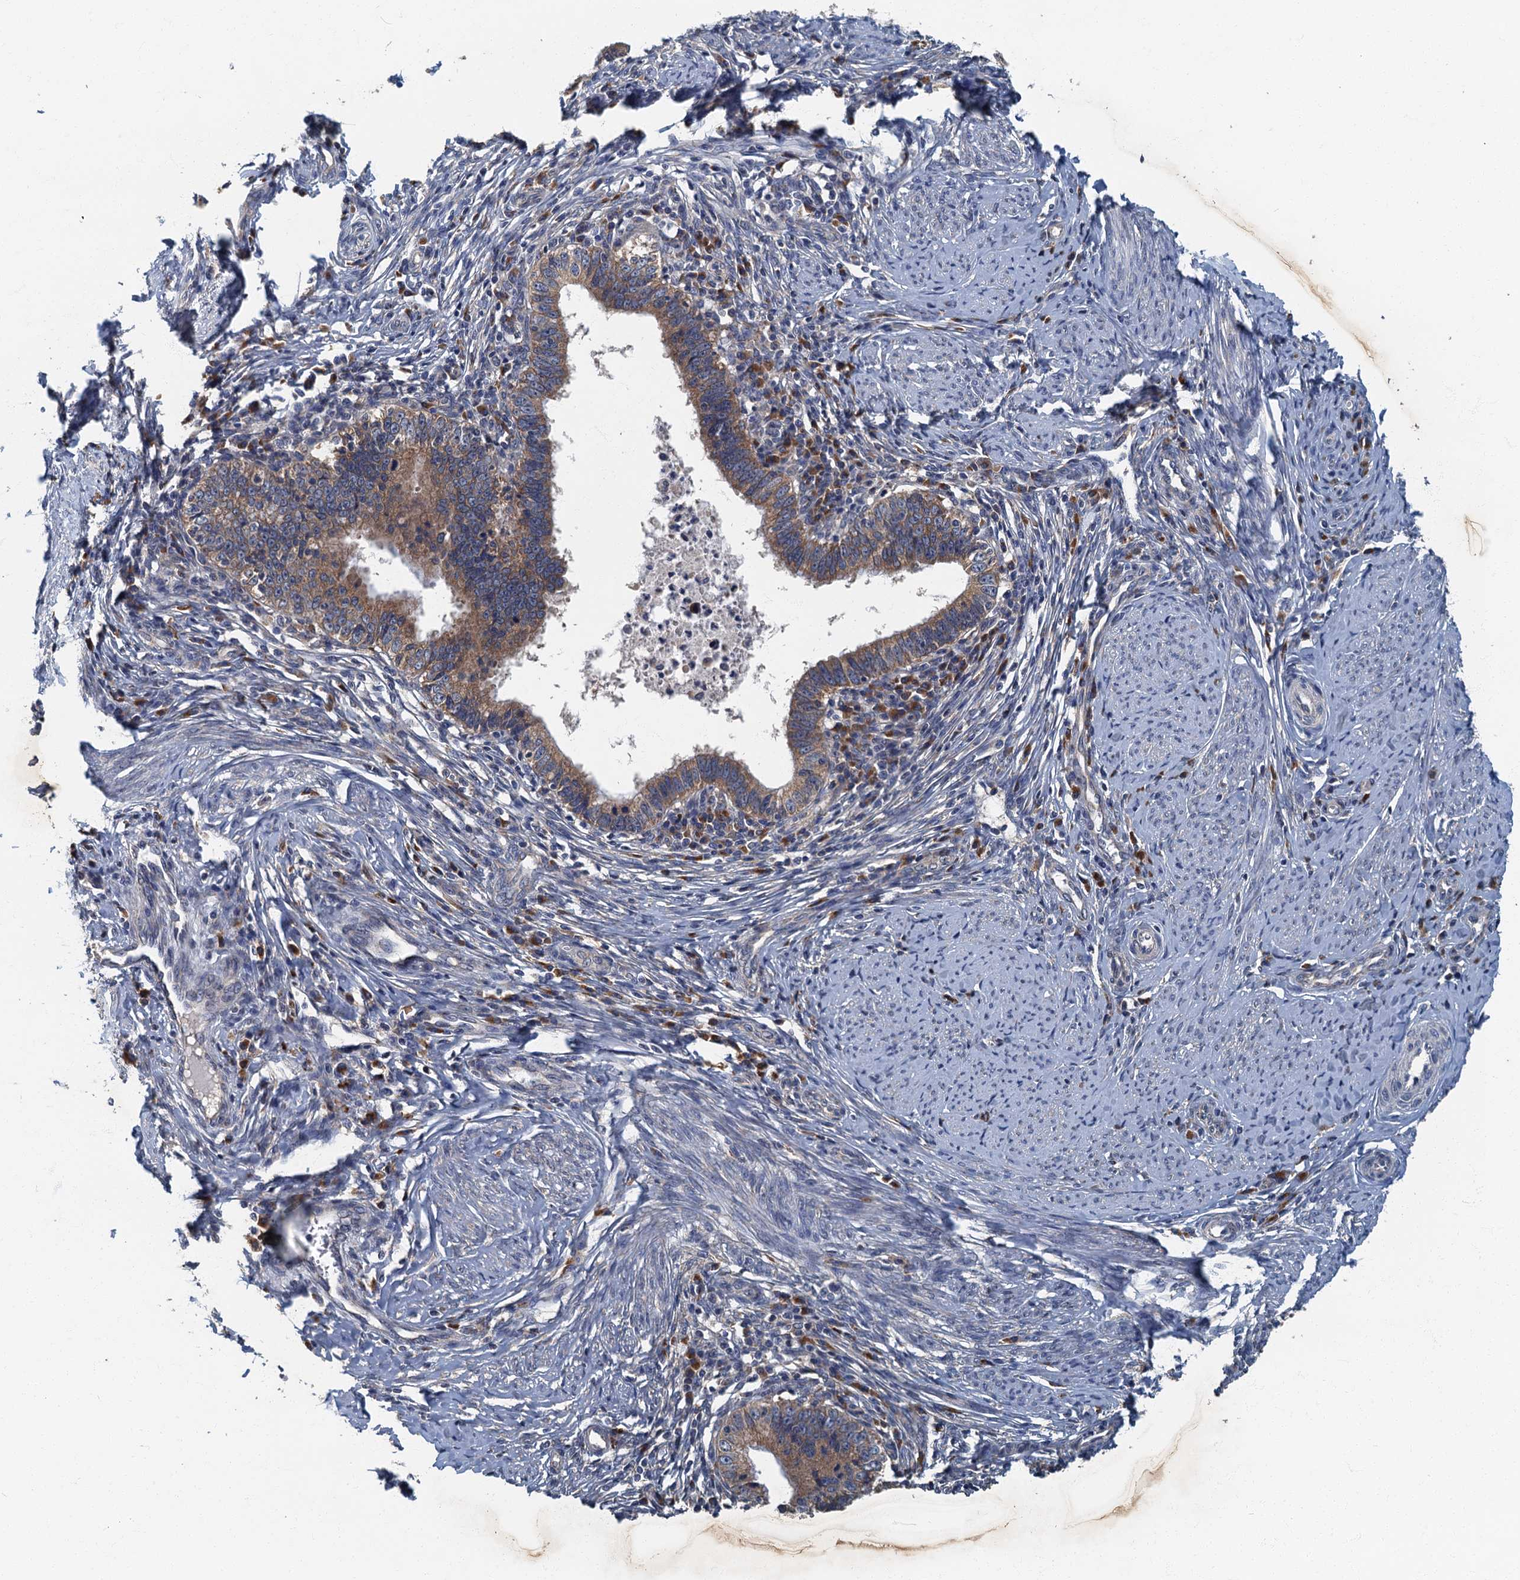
{"staining": {"intensity": "weak", "quantity": ">75%", "location": "cytoplasmic/membranous"}, "tissue": "cervical cancer", "cell_type": "Tumor cells", "image_type": "cancer", "snomed": [{"axis": "morphology", "description": "Adenocarcinoma, NOS"}, {"axis": "topography", "description": "Cervix"}], "caption": "Cervical cancer (adenocarcinoma) stained for a protein (brown) displays weak cytoplasmic/membranous positive staining in approximately >75% of tumor cells.", "gene": "DDX49", "patient": {"sex": "female", "age": 36}}